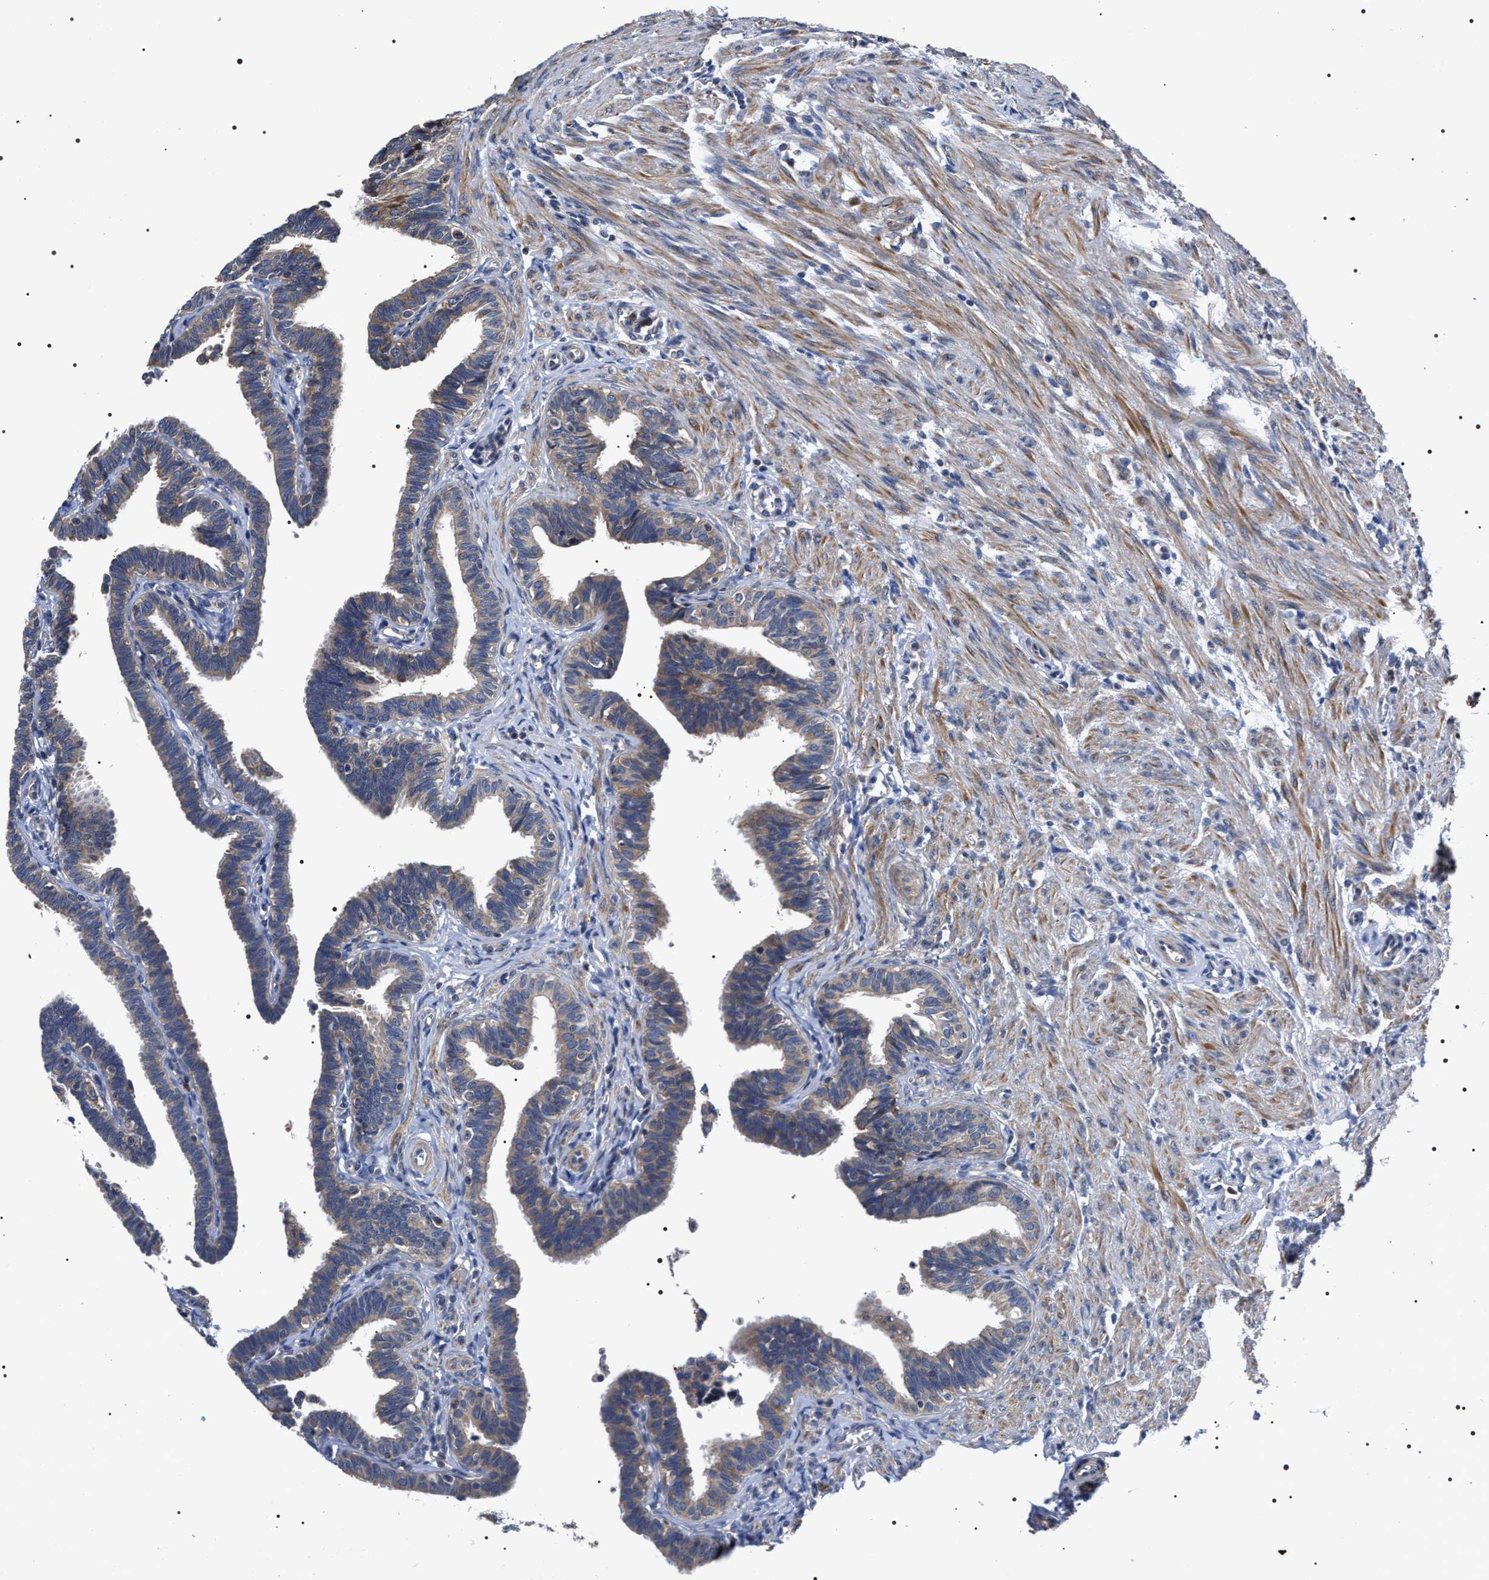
{"staining": {"intensity": "weak", "quantity": "25%-75%", "location": "cytoplasmic/membranous"}, "tissue": "fallopian tube", "cell_type": "Glandular cells", "image_type": "normal", "snomed": [{"axis": "morphology", "description": "Normal tissue, NOS"}, {"axis": "topography", "description": "Fallopian tube"}, {"axis": "topography", "description": "Ovary"}], "caption": "A brown stain highlights weak cytoplasmic/membranous staining of a protein in glandular cells of normal fallopian tube.", "gene": "MIS18A", "patient": {"sex": "female", "age": 23}}